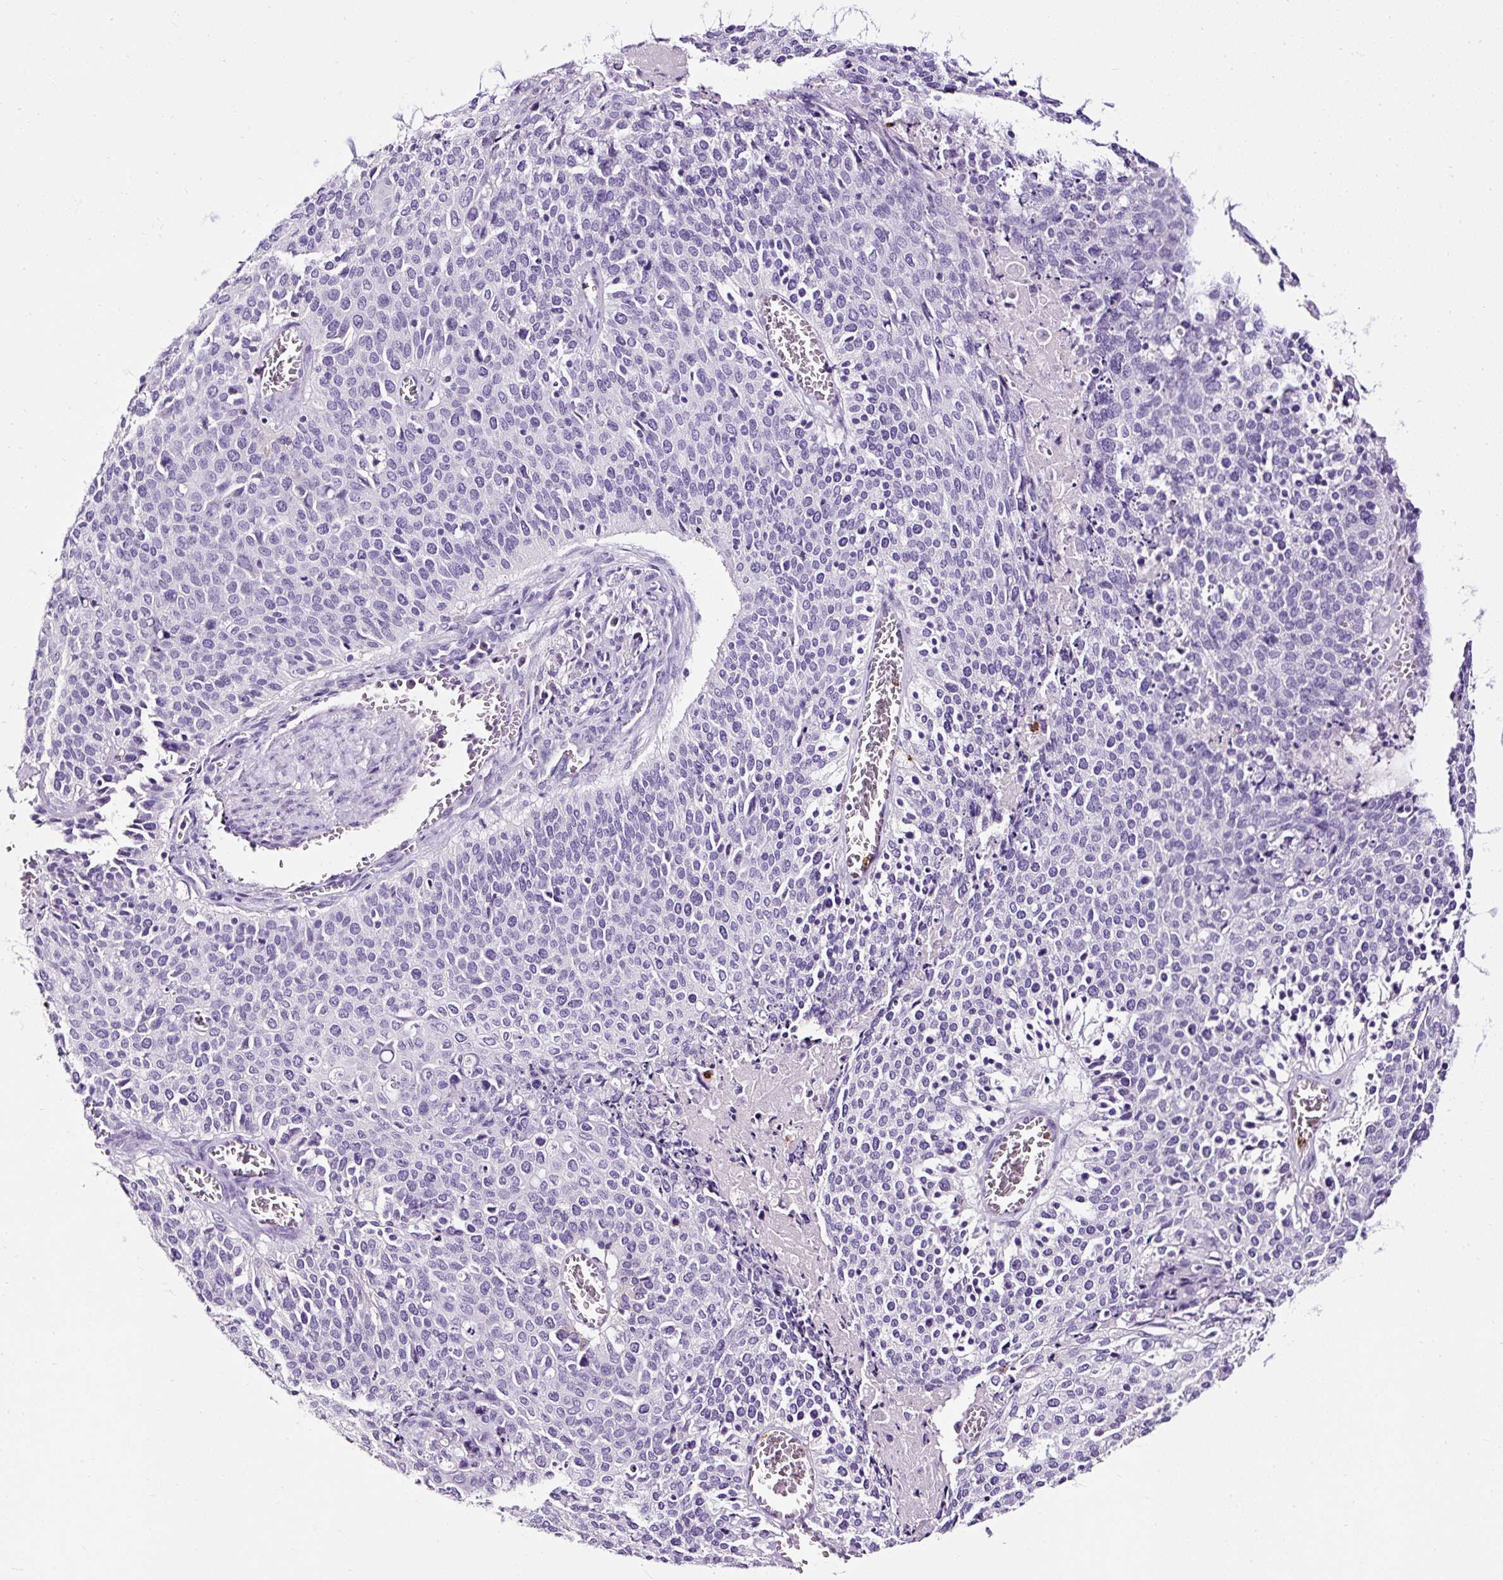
{"staining": {"intensity": "negative", "quantity": "none", "location": "none"}, "tissue": "cervical cancer", "cell_type": "Tumor cells", "image_type": "cancer", "snomed": [{"axis": "morphology", "description": "Squamous cell carcinoma, NOS"}, {"axis": "topography", "description": "Cervix"}], "caption": "The IHC photomicrograph has no significant expression in tumor cells of cervical cancer tissue. Brightfield microscopy of IHC stained with DAB (3,3'-diaminobenzidine) (brown) and hematoxylin (blue), captured at high magnification.", "gene": "SLC7A8", "patient": {"sex": "female", "age": 39}}